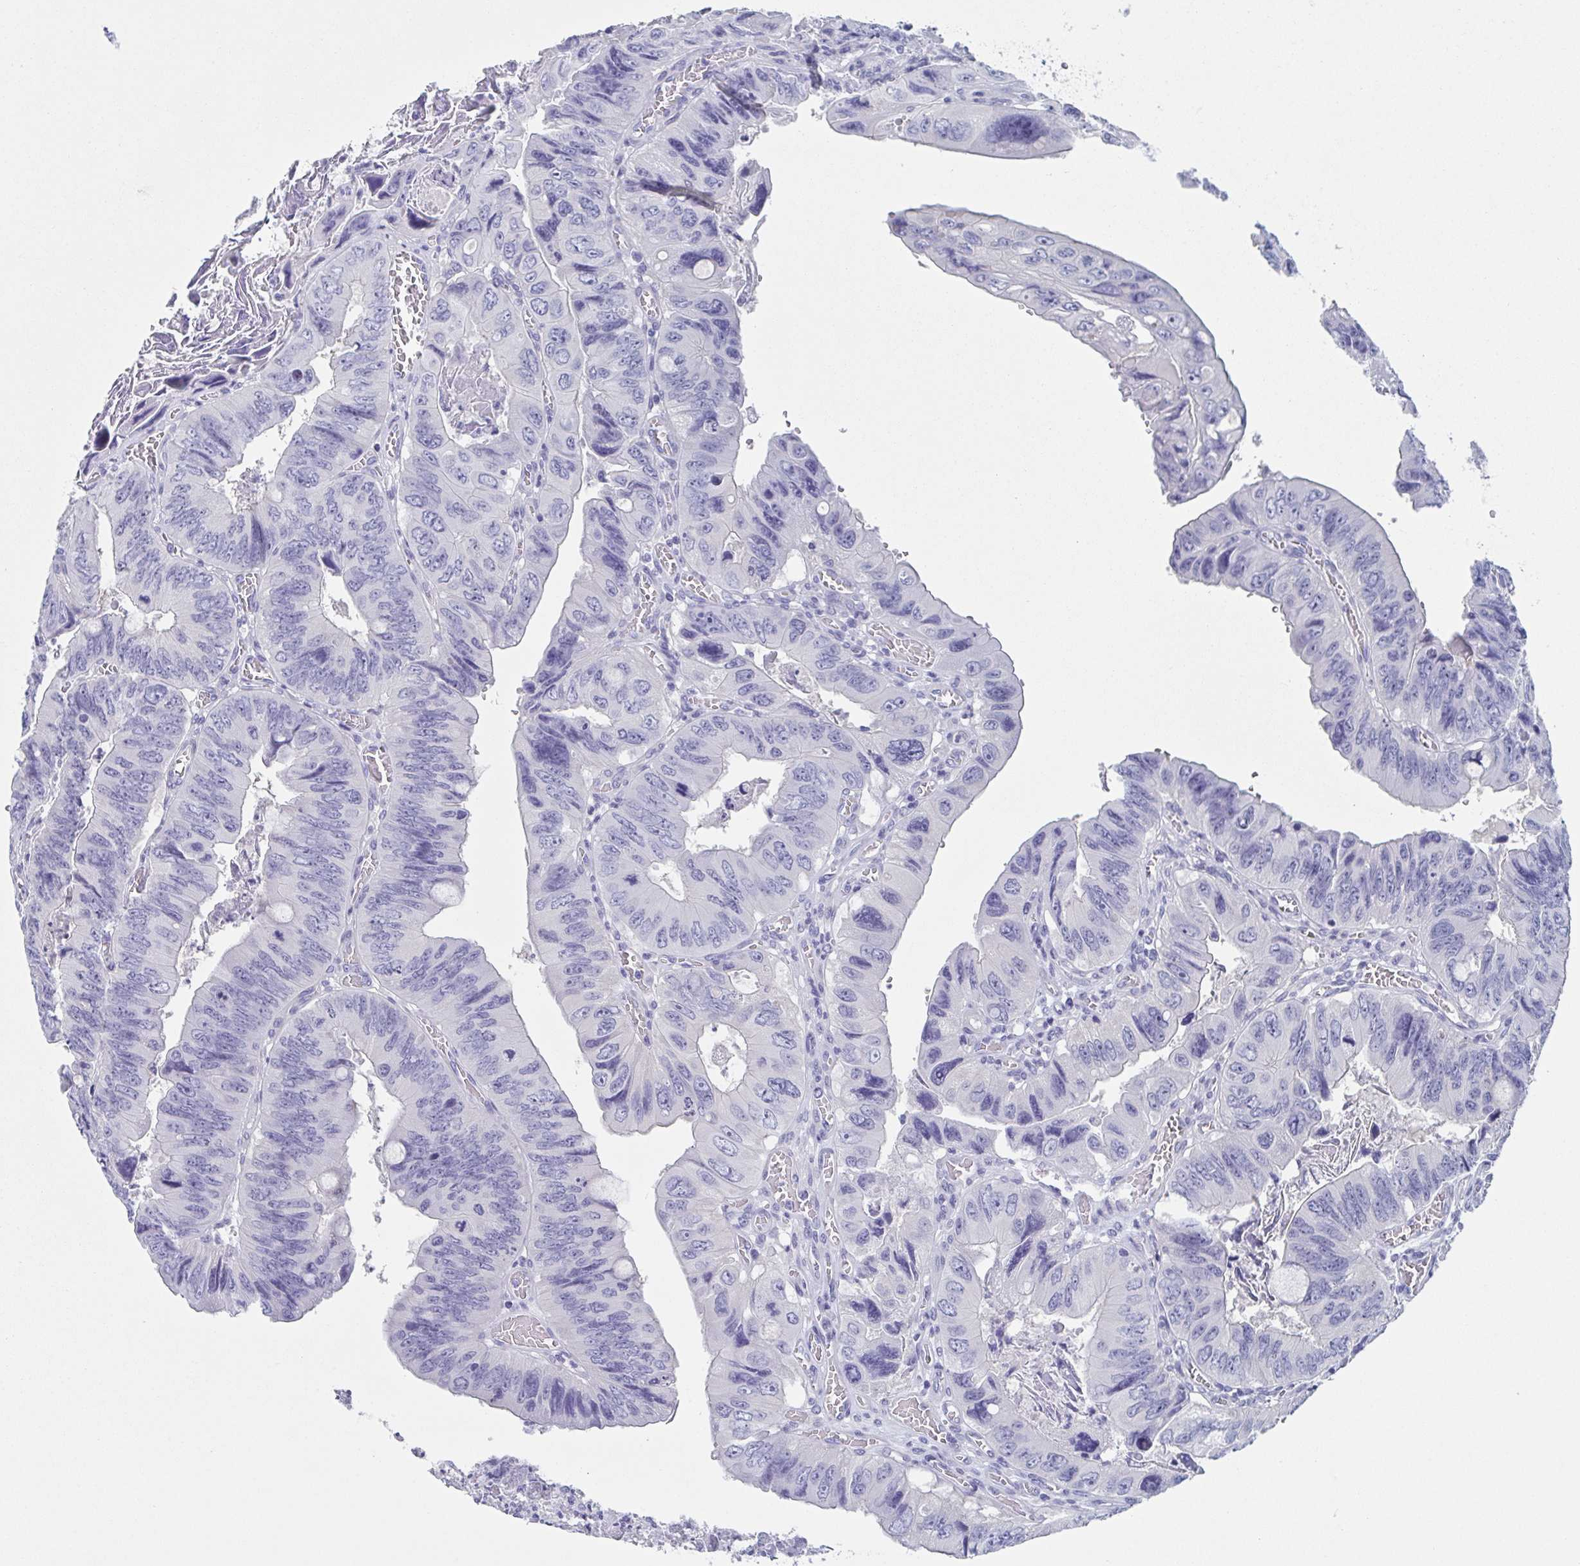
{"staining": {"intensity": "negative", "quantity": "none", "location": "none"}, "tissue": "colorectal cancer", "cell_type": "Tumor cells", "image_type": "cancer", "snomed": [{"axis": "morphology", "description": "Adenocarcinoma, NOS"}, {"axis": "topography", "description": "Colon"}], "caption": "DAB immunohistochemical staining of human colorectal adenocarcinoma shows no significant positivity in tumor cells. The staining was performed using DAB (3,3'-diaminobenzidine) to visualize the protein expression in brown, while the nuclei were stained in blue with hematoxylin (Magnification: 20x).", "gene": "TAGLN3", "patient": {"sex": "female", "age": 84}}